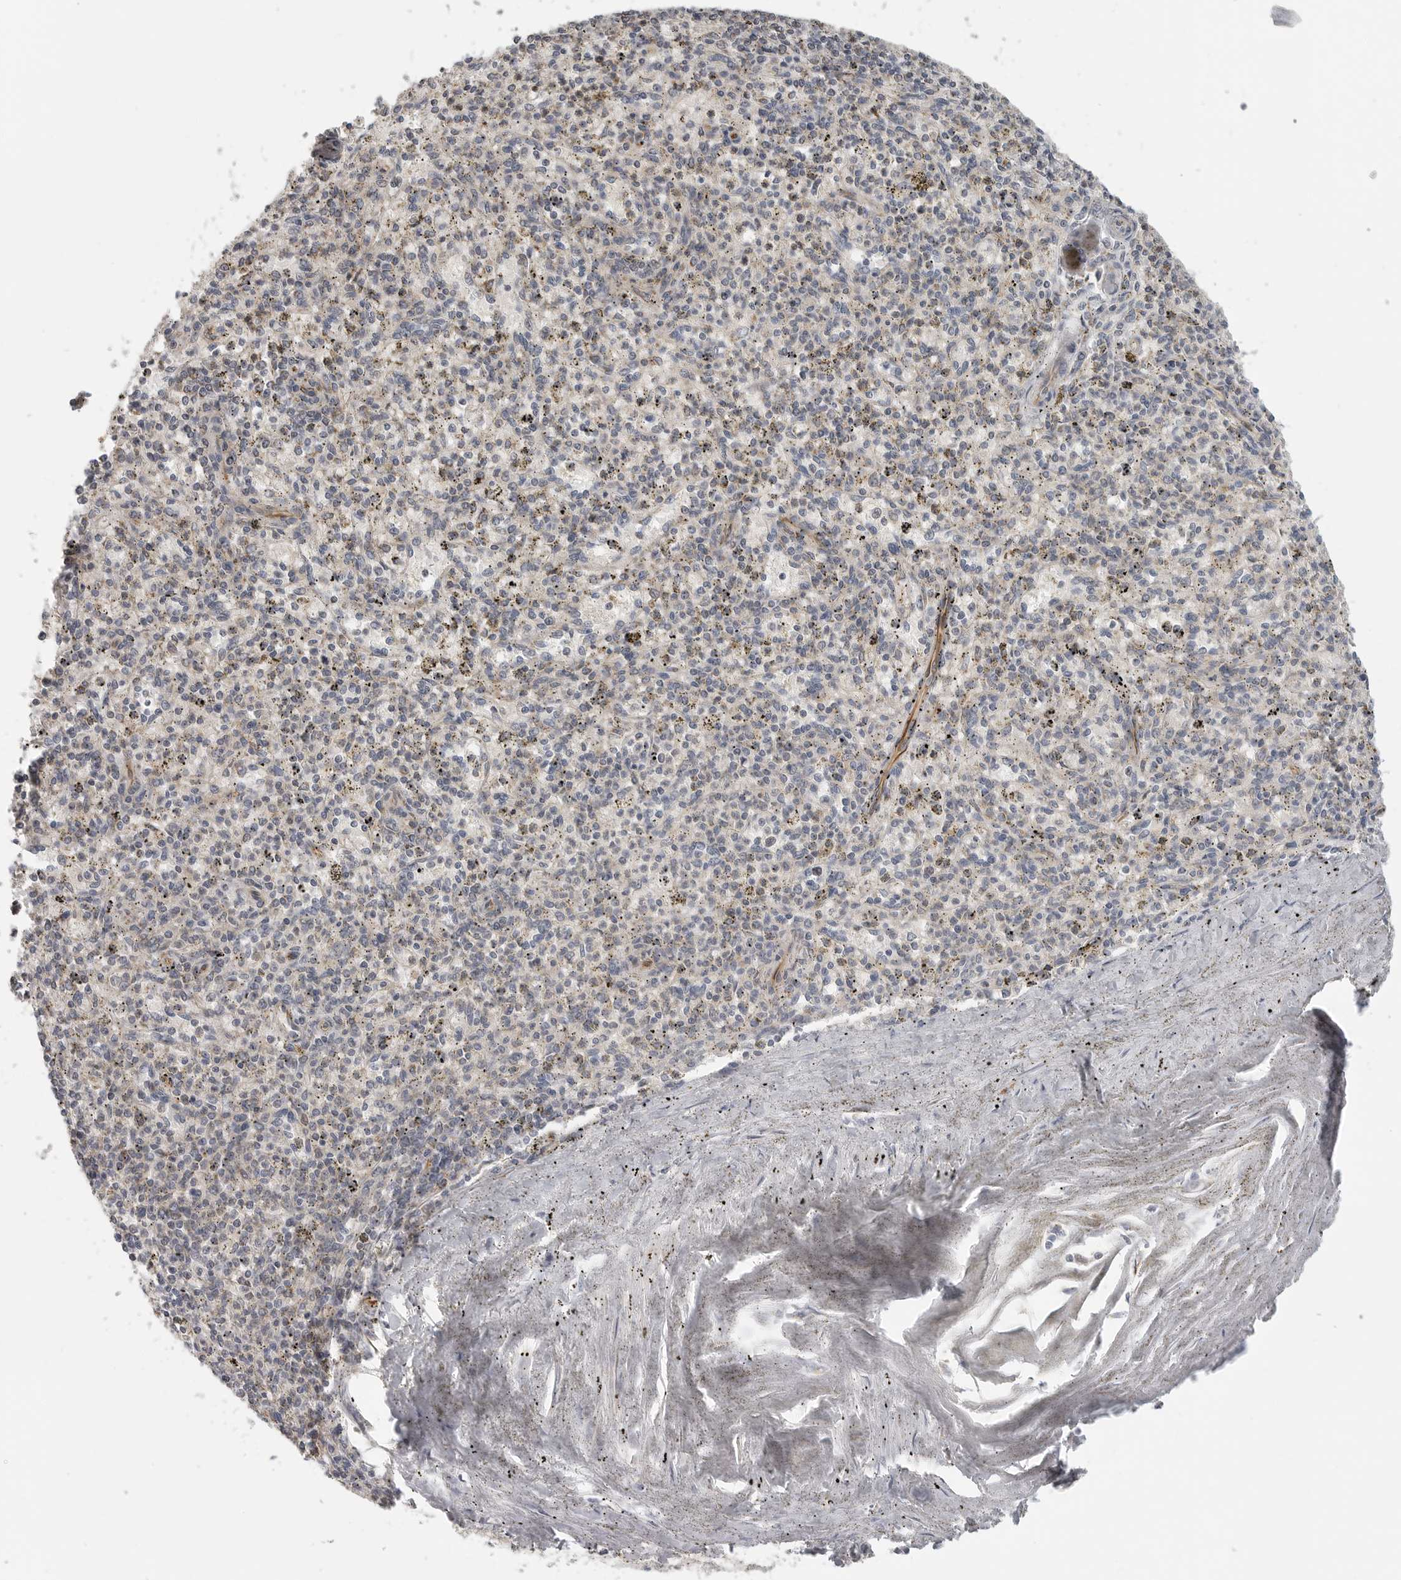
{"staining": {"intensity": "weak", "quantity": "<25%", "location": "cytoplasmic/membranous"}, "tissue": "spleen", "cell_type": "Cells in red pulp", "image_type": "normal", "snomed": [{"axis": "morphology", "description": "Normal tissue, NOS"}, {"axis": "topography", "description": "Spleen"}], "caption": "A high-resolution micrograph shows immunohistochemistry (IHC) staining of unremarkable spleen, which demonstrates no significant staining in cells in red pulp.", "gene": "RXFP3", "patient": {"sex": "male", "age": 72}}